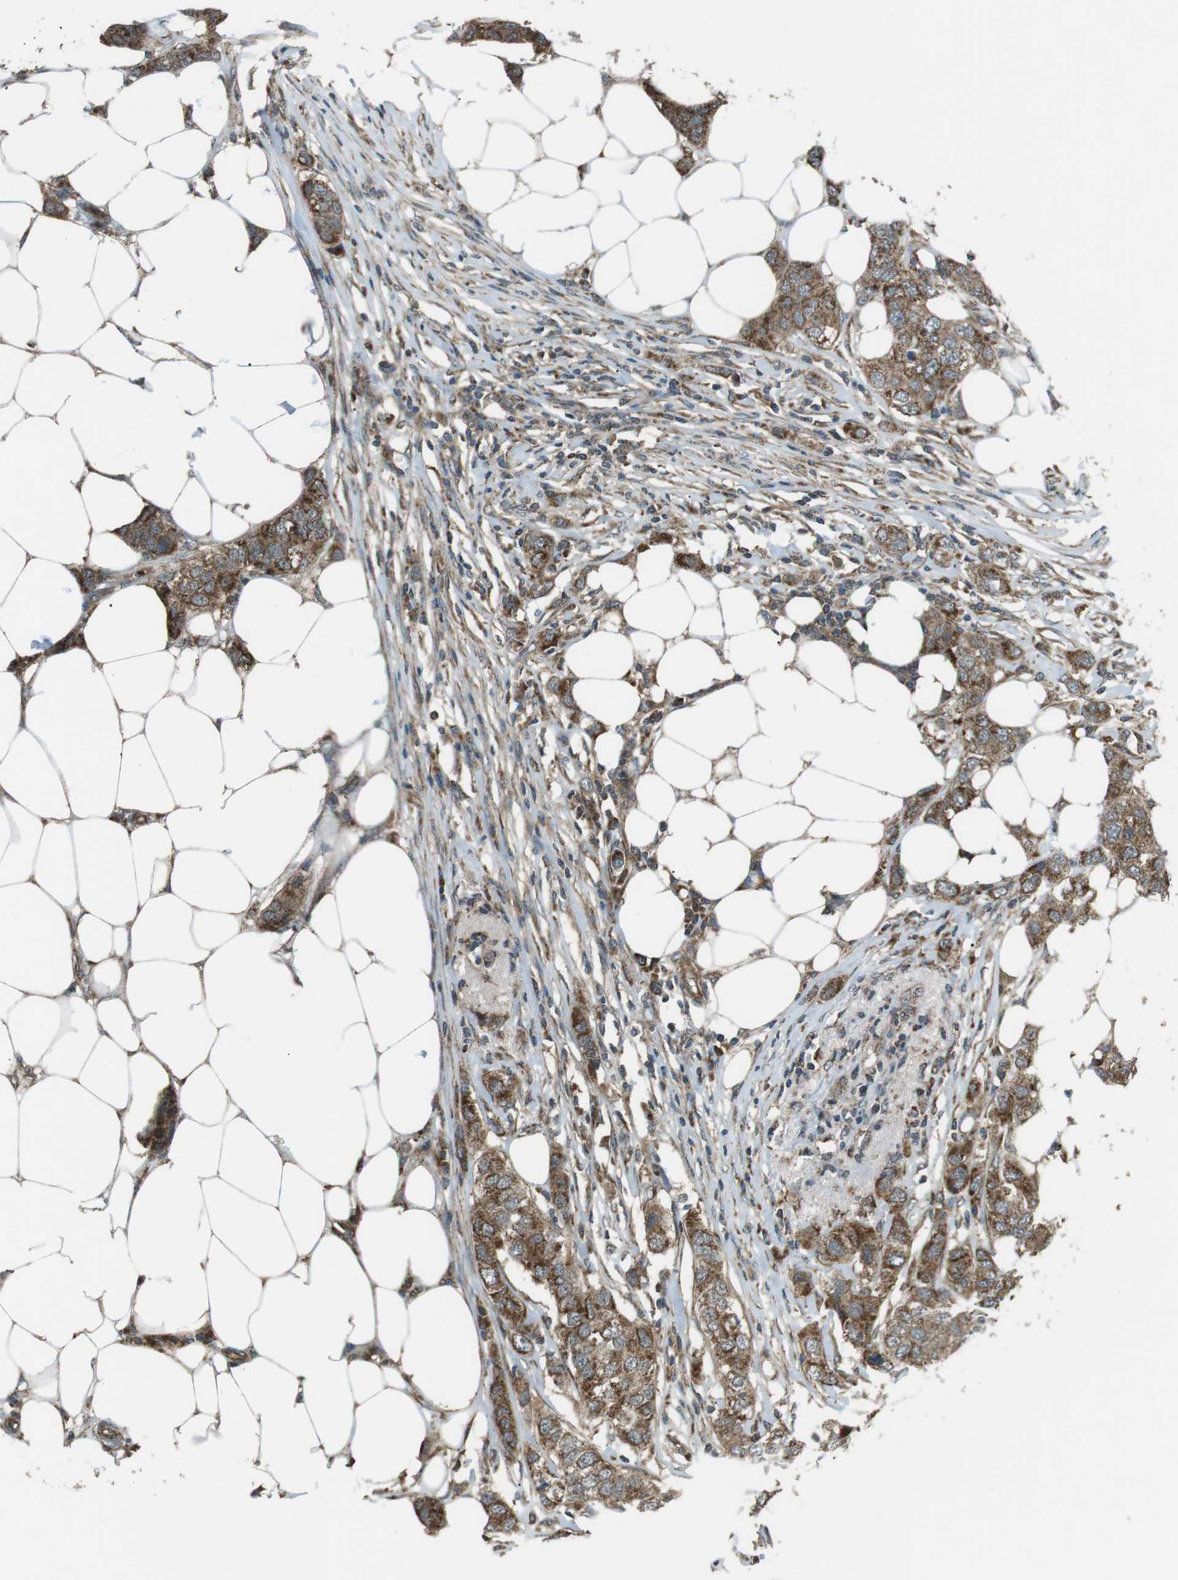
{"staining": {"intensity": "moderate", "quantity": ">75%", "location": "cytoplasmic/membranous"}, "tissue": "breast cancer", "cell_type": "Tumor cells", "image_type": "cancer", "snomed": [{"axis": "morphology", "description": "Duct carcinoma"}, {"axis": "topography", "description": "Breast"}], "caption": "DAB (3,3'-diaminobenzidine) immunohistochemical staining of breast infiltrating ductal carcinoma demonstrates moderate cytoplasmic/membranous protein staining in approximately >75% of tumor cells.", "gene": "BACE1", "patient": {"sex": "female", "age": 50}}